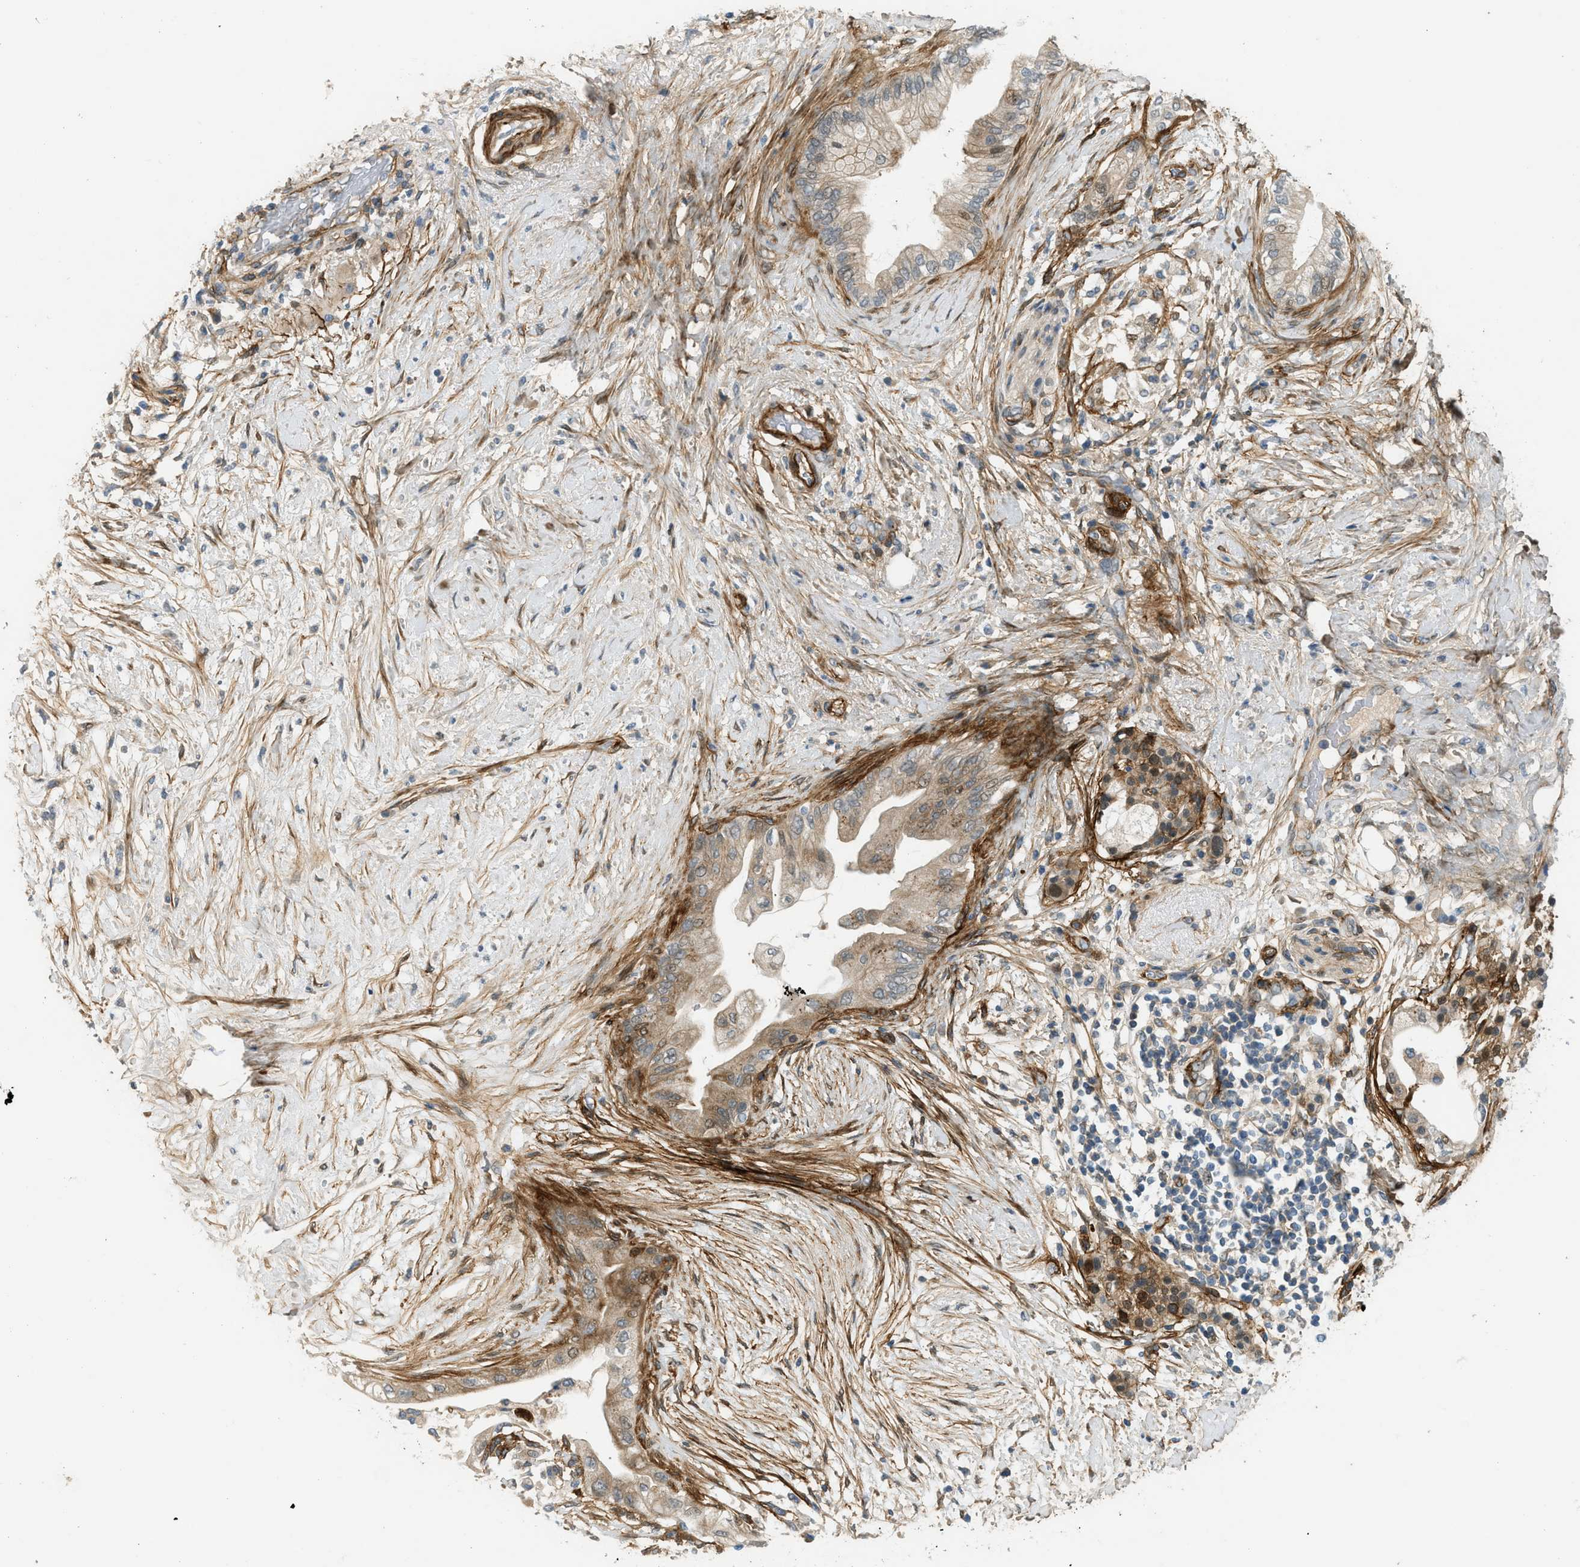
{"staining": {"intensity": "weak", "quantity": ">75%", "location": "cytoplasmic/membranous"}, "tissue": "pancreatic cancer", "cell_type": "Tumor cells", "image_type": "cancer", "snomed": [{"axis": "morphology", "description": "Normal tissue, NOS"}, {"axis": "morphology", "description": "Adenocarcinoma, NOS"}, {"axis": "topography", "description": "Pancreas"}, {"axis": "topography", "description": "Duodenum"}], "caption": "Tumor cells demonstrate low levels of weak cytoplasmic/membranous expression in approximately >75% of cells in human pancreatic adenocarcinoma. (DAB IHC with brightfield microscopy, high magnification).", "gene": "EDNRA", "patient": {"sex": "female", "age": 60}}